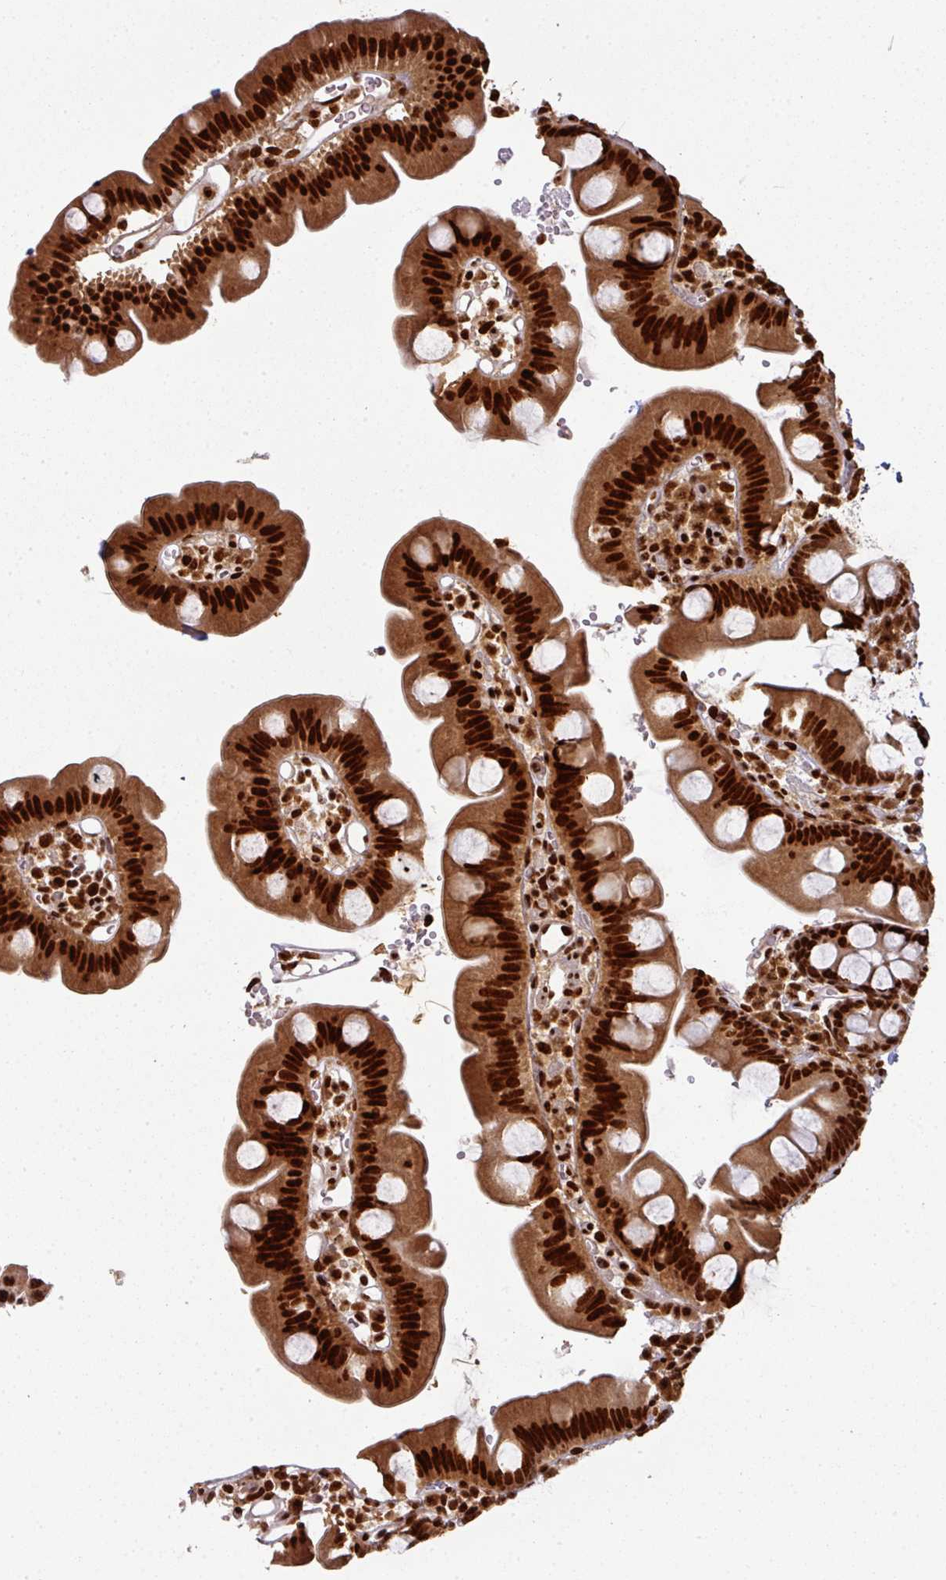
{"staining": {"intensity": "strong", "quantity": ">75%", "location": "cytoplasmic/membranous,nuclear"}, "tissue": "small intestine", "cell_type": "Glandular cells", "image_type": "normal", "snomed": [{"axis": "morphology", "description": "Normal tissue, NOS"}, {"axis": "topography", "description": "Small intestine"}], "caption": "About >75% of glandular cells in unremarkable small intestine show strong cytoplasmic/membranous,nuclear protein expression as visualized by brown immunohistochemical staining.", "gene": "SIK3", "patient": {"sex": "female", "age": 68}}